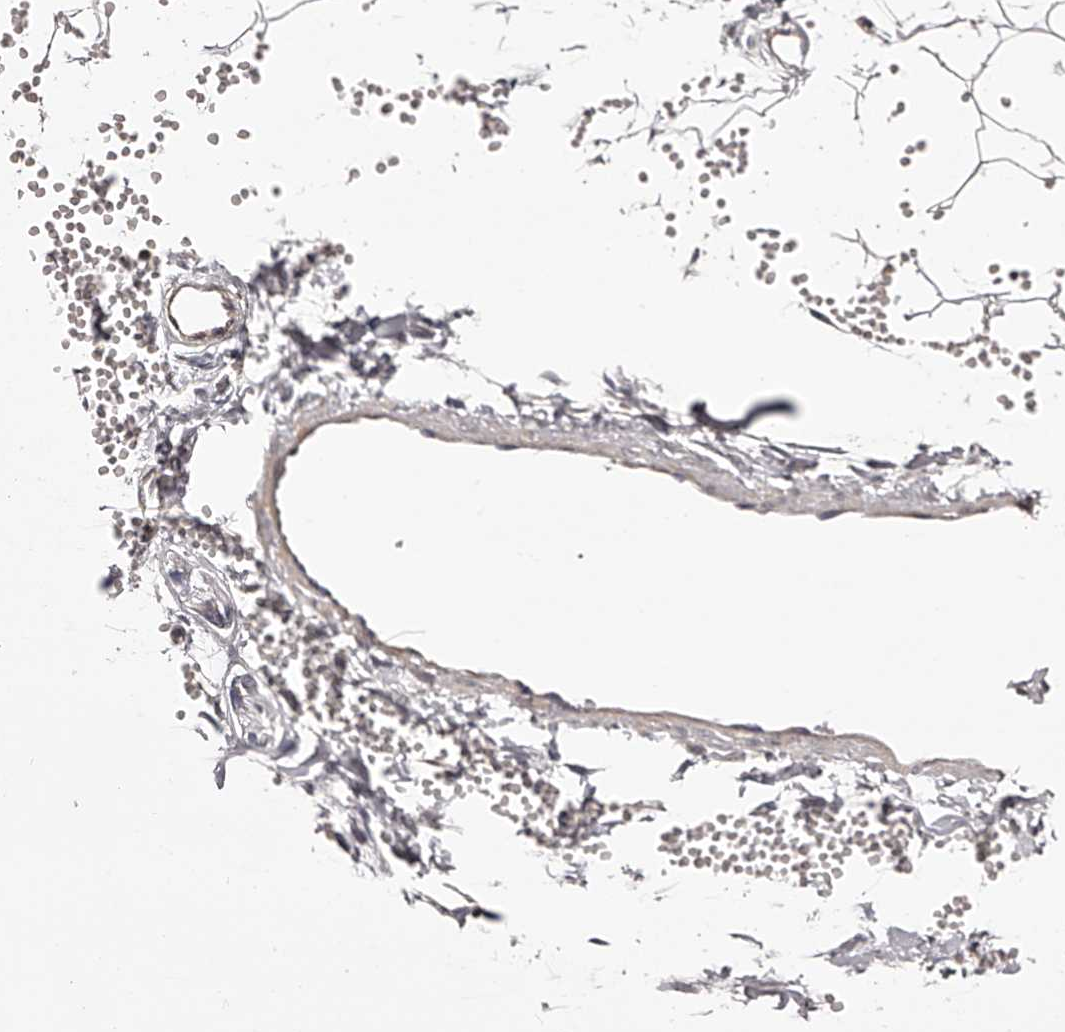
{"staining": {"intensity": "weak", "quantity": "25%-75%", "location": "cytoplasmic/membranous"}, "tissue": "adipose tissue", "cell_type": "Adipocytes", "image_type": "normal", "snomed": [{"axis": "morphology", "description": "Normal tissue, NOS"}, {"axis": "topography", "description": "Breast"}], "caption": "Human adipose tissue stained with a brown dye reveals weak cytoplasmic/membranous positive positivity in approximately 25%-75% of adipocytes.", "gene": "ODF2L", "patient": {"sex": "female", "age": 23}}